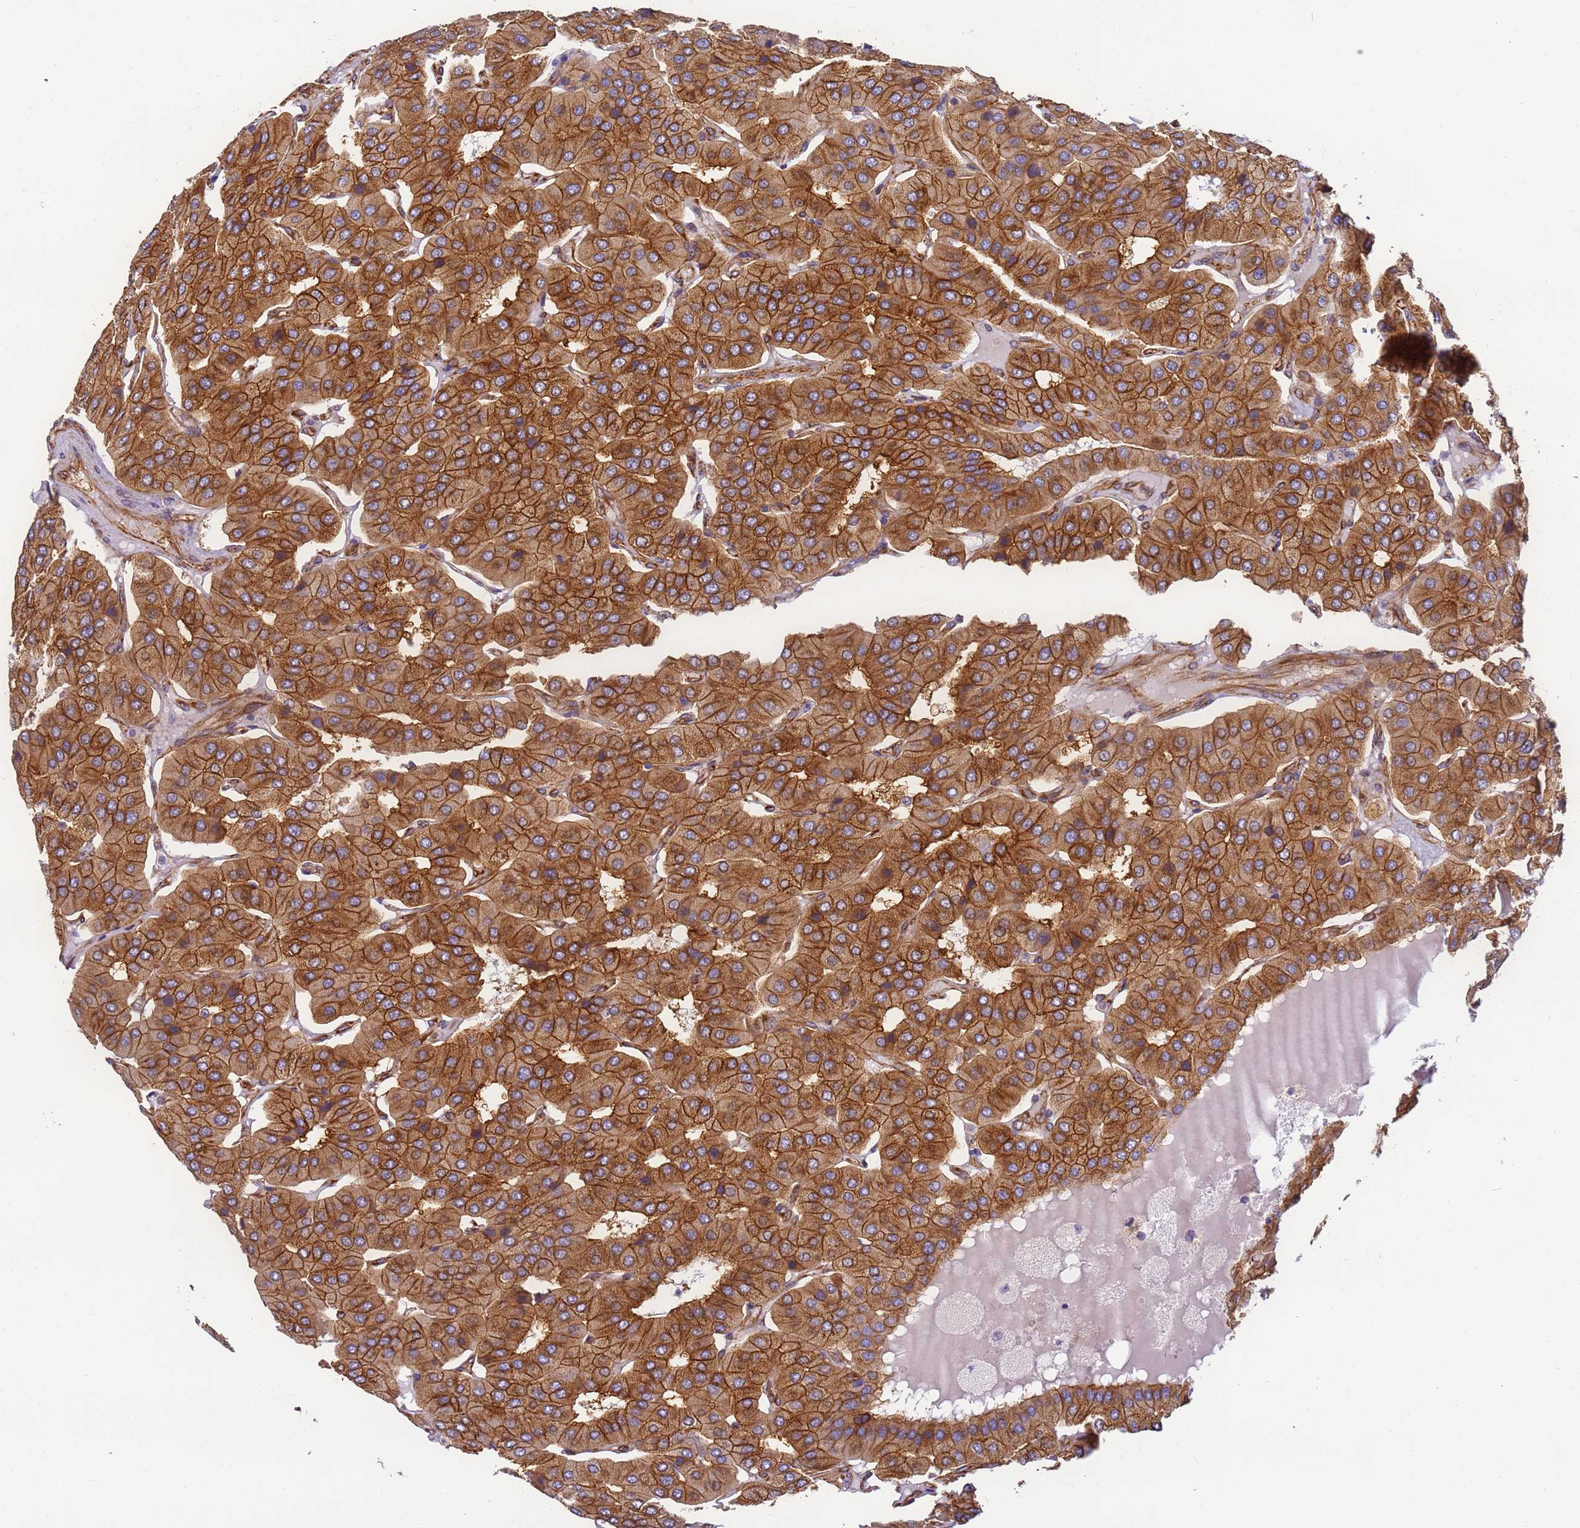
{"staining": {"intensity": "strong", "quantity": ">75%", "location": "cytoplasmic/membranous"}, "tissue": "parathyroid gland", "cell_type": "Glandular cells", "image_type": "normal", "snomed": [{"axis": "morphology", "description": "Normal tissue, NOS"}, {"axis": "morphology", "description": "Adenoma, NOS"}, {"axis": "topography", "description": "Parathyroid gland"}], "caption": "IHC staining of unremarkable parathyroid gland, which displays high levels of strong cytoplasmic/membranous staining in about >75% of glandular cells indicating strong cytoplasmic/membranous protein expression. The staining was performed using DAB (brown) for protein detection and nuclei were counterstained in hematoxylin (blue).", "gene": "DYNC1I2", "patient": {"sex": "female", "age": 86}}